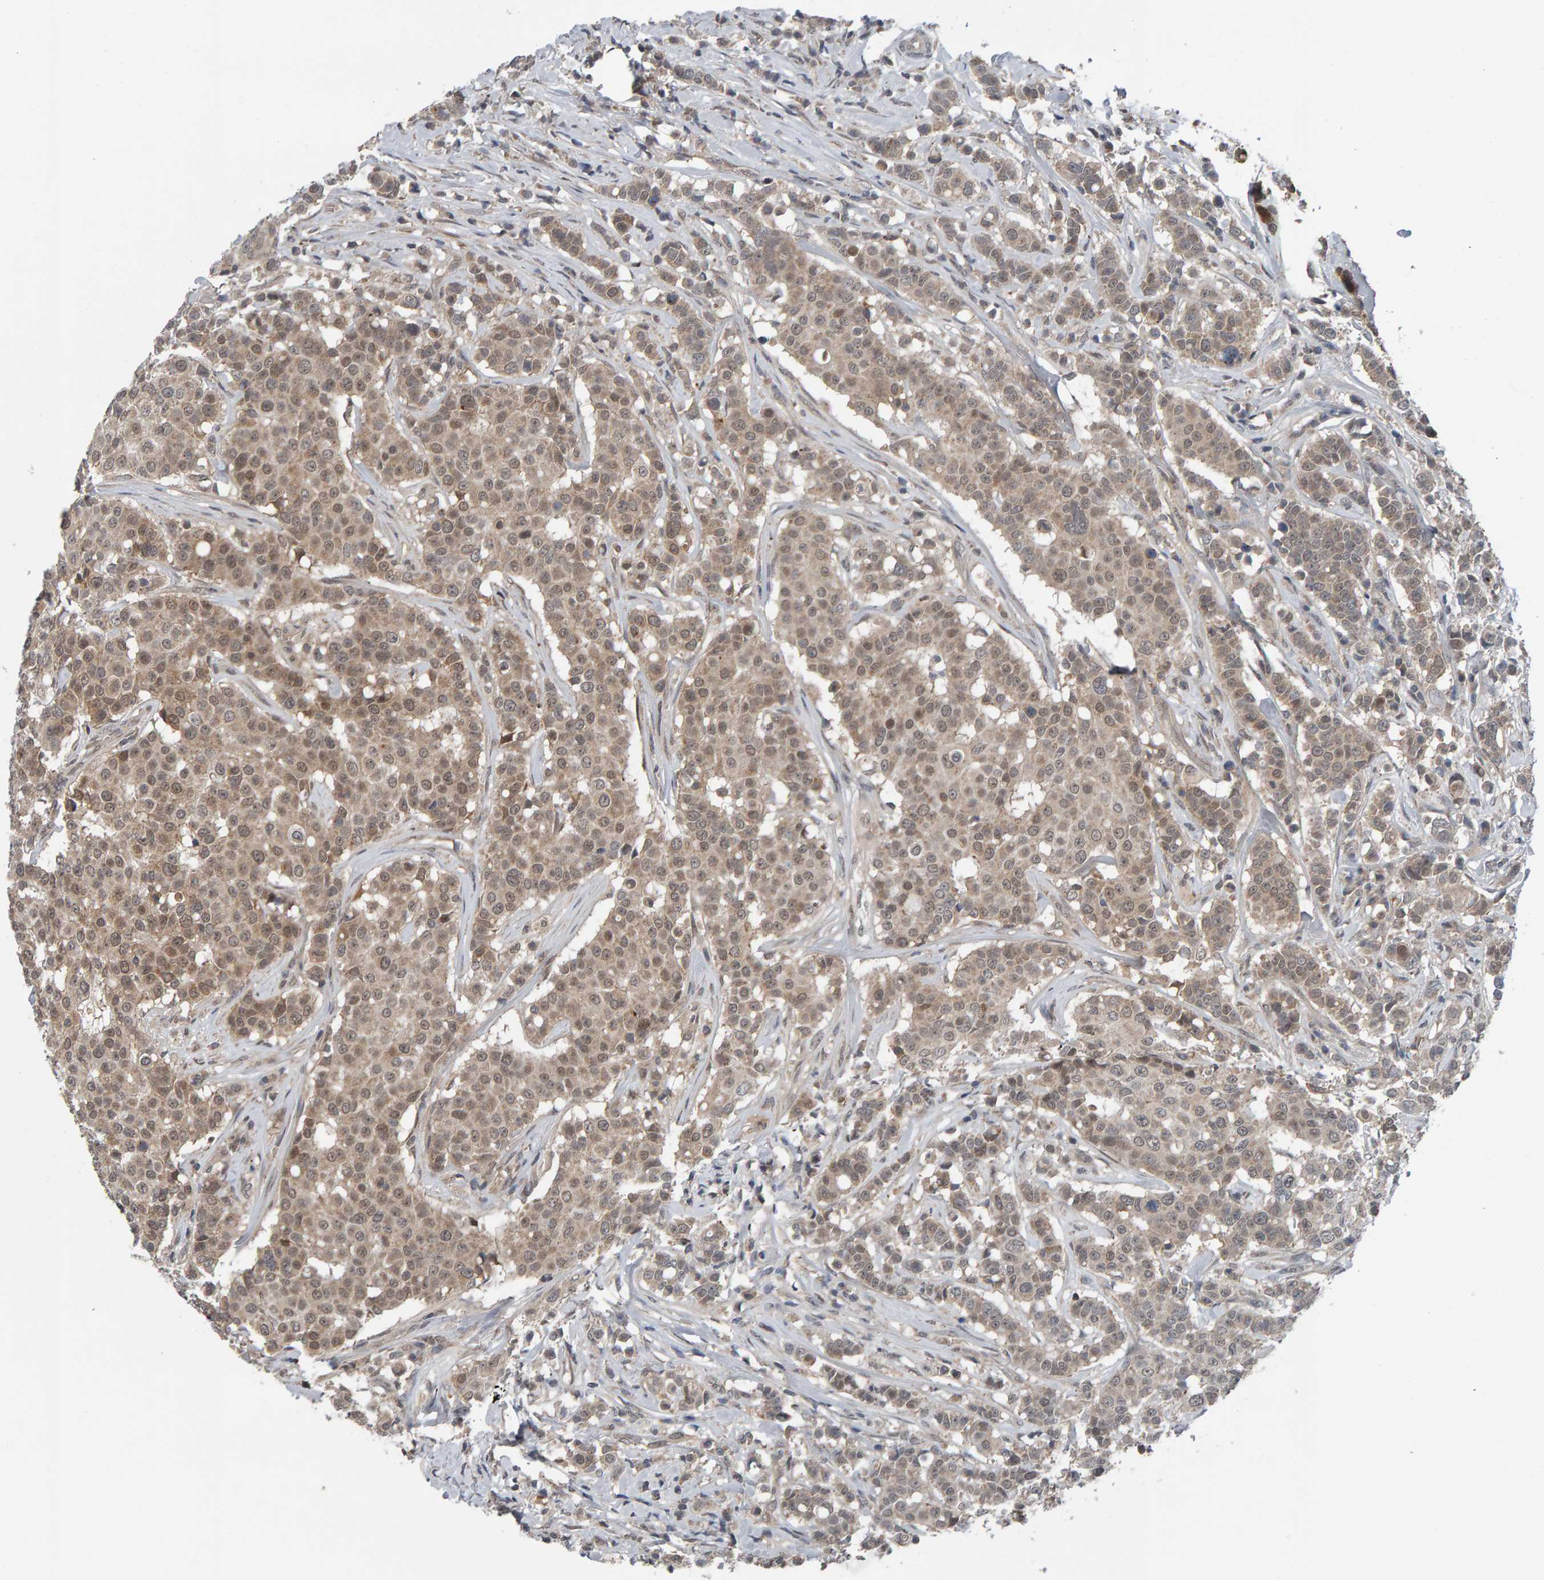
{"staining": {"intensity": "weak", "quantity": ">75%", "location": "cytoplasmic/membranous,nuclear"}, "tissue": "breast cancer", "cell_type": "Tumor cells", "image_type": "cancer", "snomed": [{"axis": "morphology", "description": "Duct carcinoma"}, {"axis": "topography", "description": "Breast"}], "caption": "This histopathology image demonstrates breast intraductal carcinoma stained with IHC to label a protein in brown. The cytoplasmic/membranous and nuclear of tumor cells show weak positivity for the protein. Nuclei are counter-stained blue.", "gene": "COASY", "patient": {"sex": "female", "age": 27}}